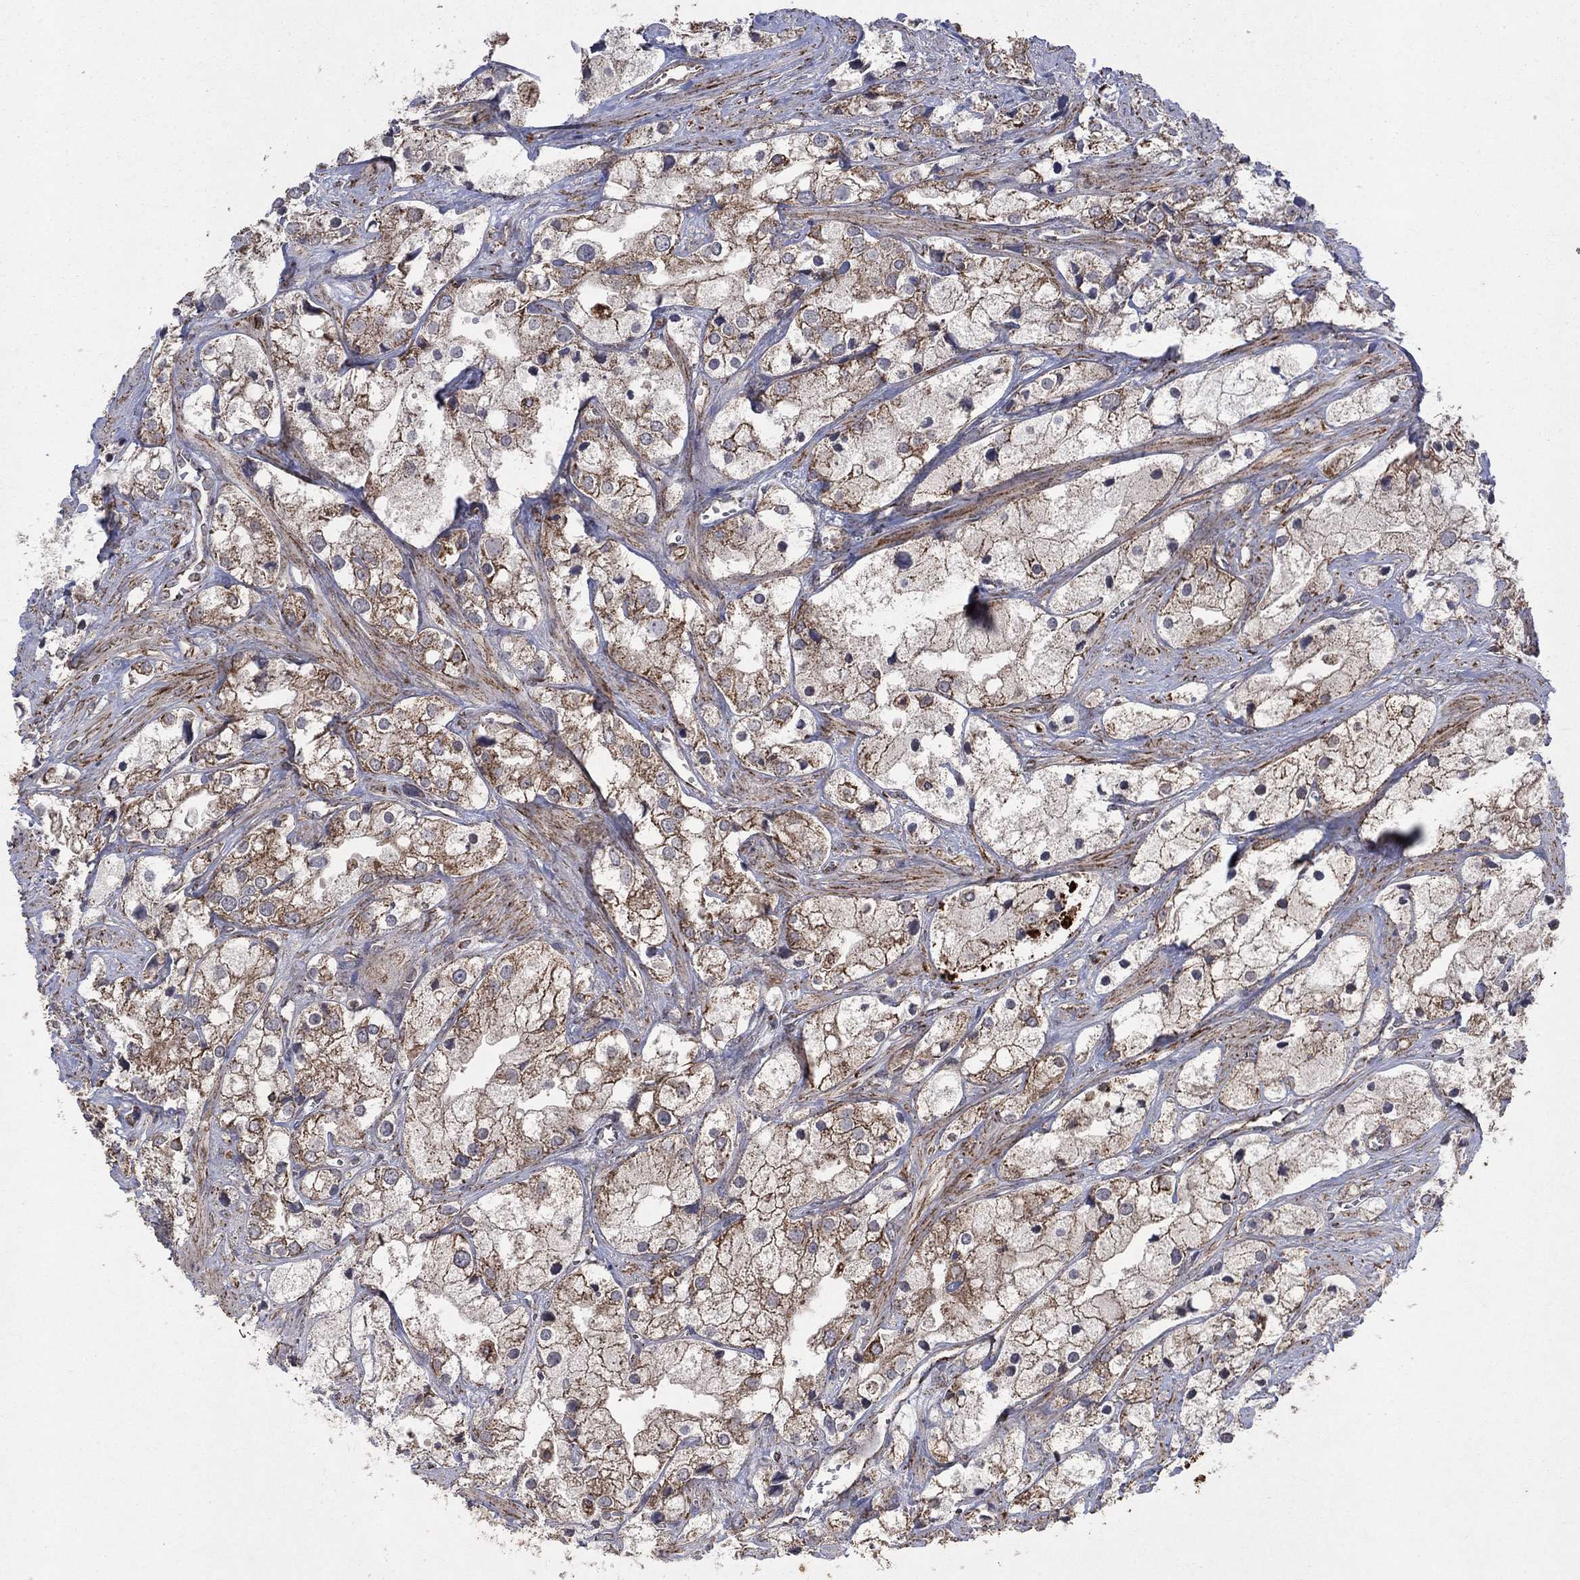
{"staining": {"intensity": "moderate", "quantity": "25%-75%", "location": "cytoplasmic/membranous"}, "tissue": "prostate cancer", "cell_type": "Tumor cells", "image_type": "cancer", "snomed": [{"axis": "morphology", "description": "Adenocarcinoma, NOS"}, {"axis": "topography", "description": "Prostate and seminal vesicle, NOS"}, {"axis": "topography", "description": "Prostate"}], "caption": "Protein staining by immunohistochemistry shows moderate cytoplasmic/membranous expression in approximately 25%-75% of tumor cells in prostate adenocarcinoma.", "gene": "DPH1", "patient": {"sex": "male", "age": 79}}